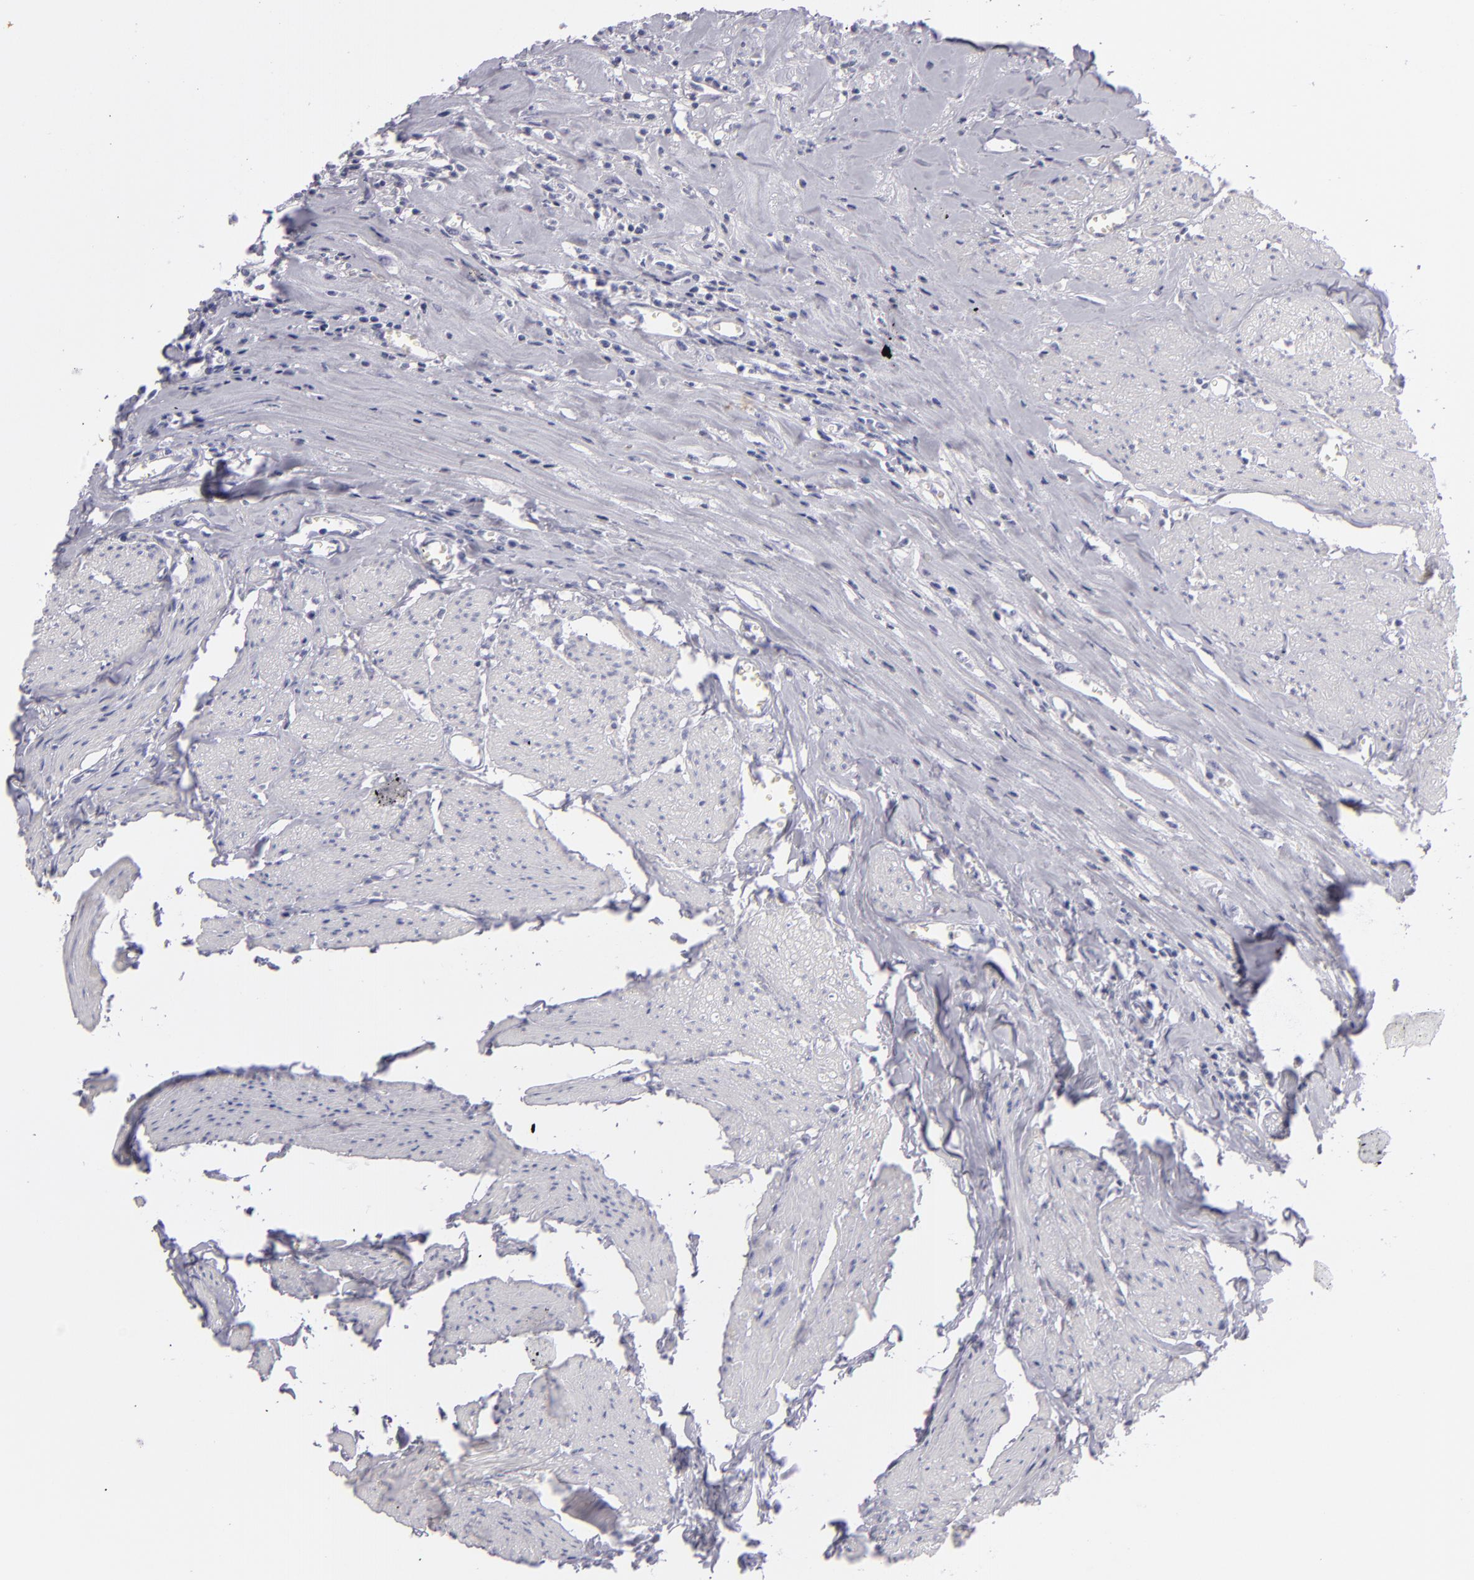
{"staining": {"intensity": "negative", "quantity": "none", "location": "none"}, "tissue": "urothelial cancer", "cell_type": "Tumor cells", "image_type": "cancer", "snomed": [{"axis": "morphology", "description": "Urothelial carcinoma, High grade"}, {"axis": "topography", "description": "Urinary bladder"}], "caption": "This is an immunohistochemistry micrograph of urothelial carcinoma (high-grade). There is no positivity in tumor cells.", "gene": "VIL1", "patient": {"sex": "male", "age": 54}}